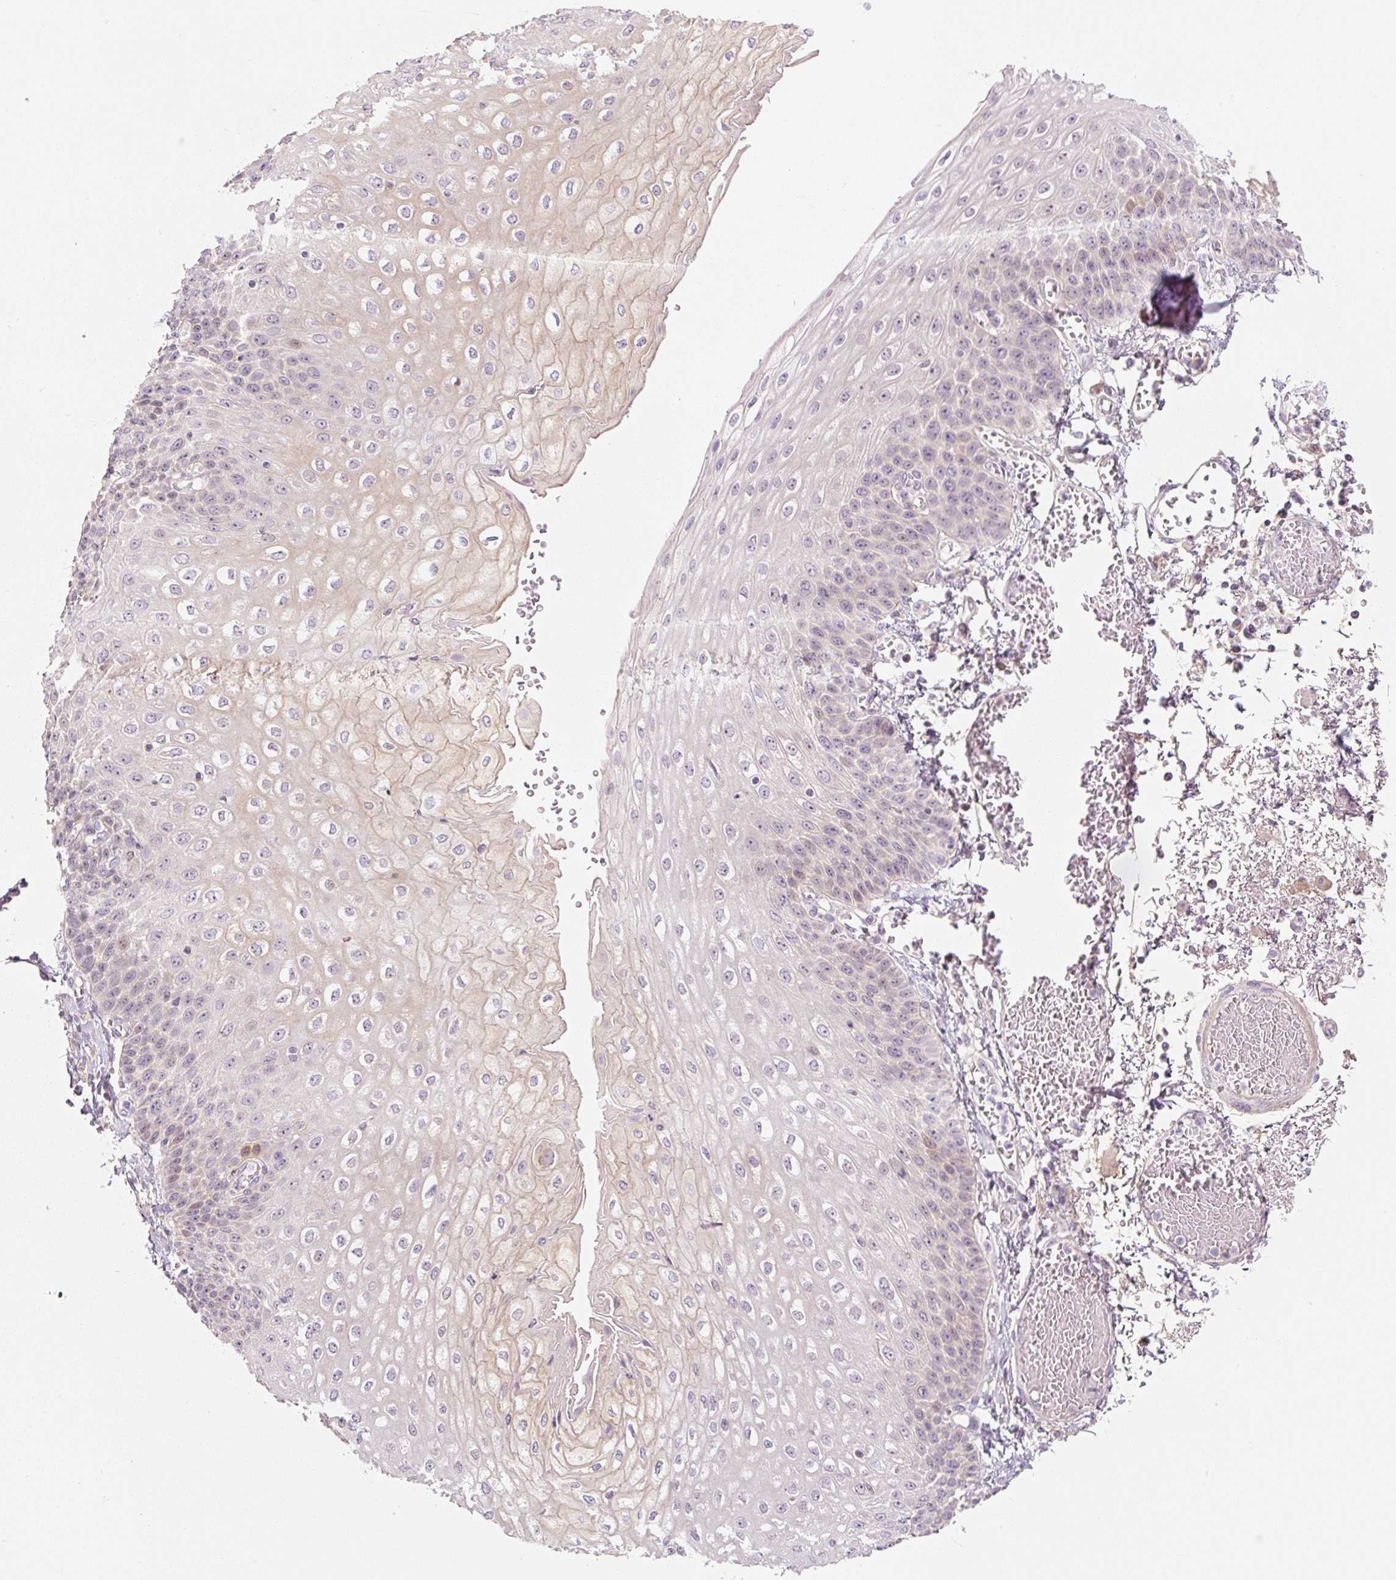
{"staining": {"intensity": "weak", "quantity": "25%-75%", "location": "cytoplasmic/membranous,nuclear"}, "tissue": "esophagus", "cell_type": "Squamous epithelial cells", "image_type": "normal", "snomed": [{"axis": "morphology", "description": "Normal tissue, NOS"}, {"axis": "morphology", "description": "Adenocarcinoma, NOS"}, {"axis": "topography", "description": "Esophagus"}], "caption": "IHC (DAB) staining of unremarkable human esophagus displays weak cytoplasmic/membranous,nuclear protein expression in approximately 25%-75% of squamous epithelial cells. Using DAB (3,3'-diaminobenzidine) (brown) and hematoxylin (blue) stains, captured at high magnification using brightfield microscopy.", "gene": "PWWP3B", "patient": {"sex": "male", "age": 81}}